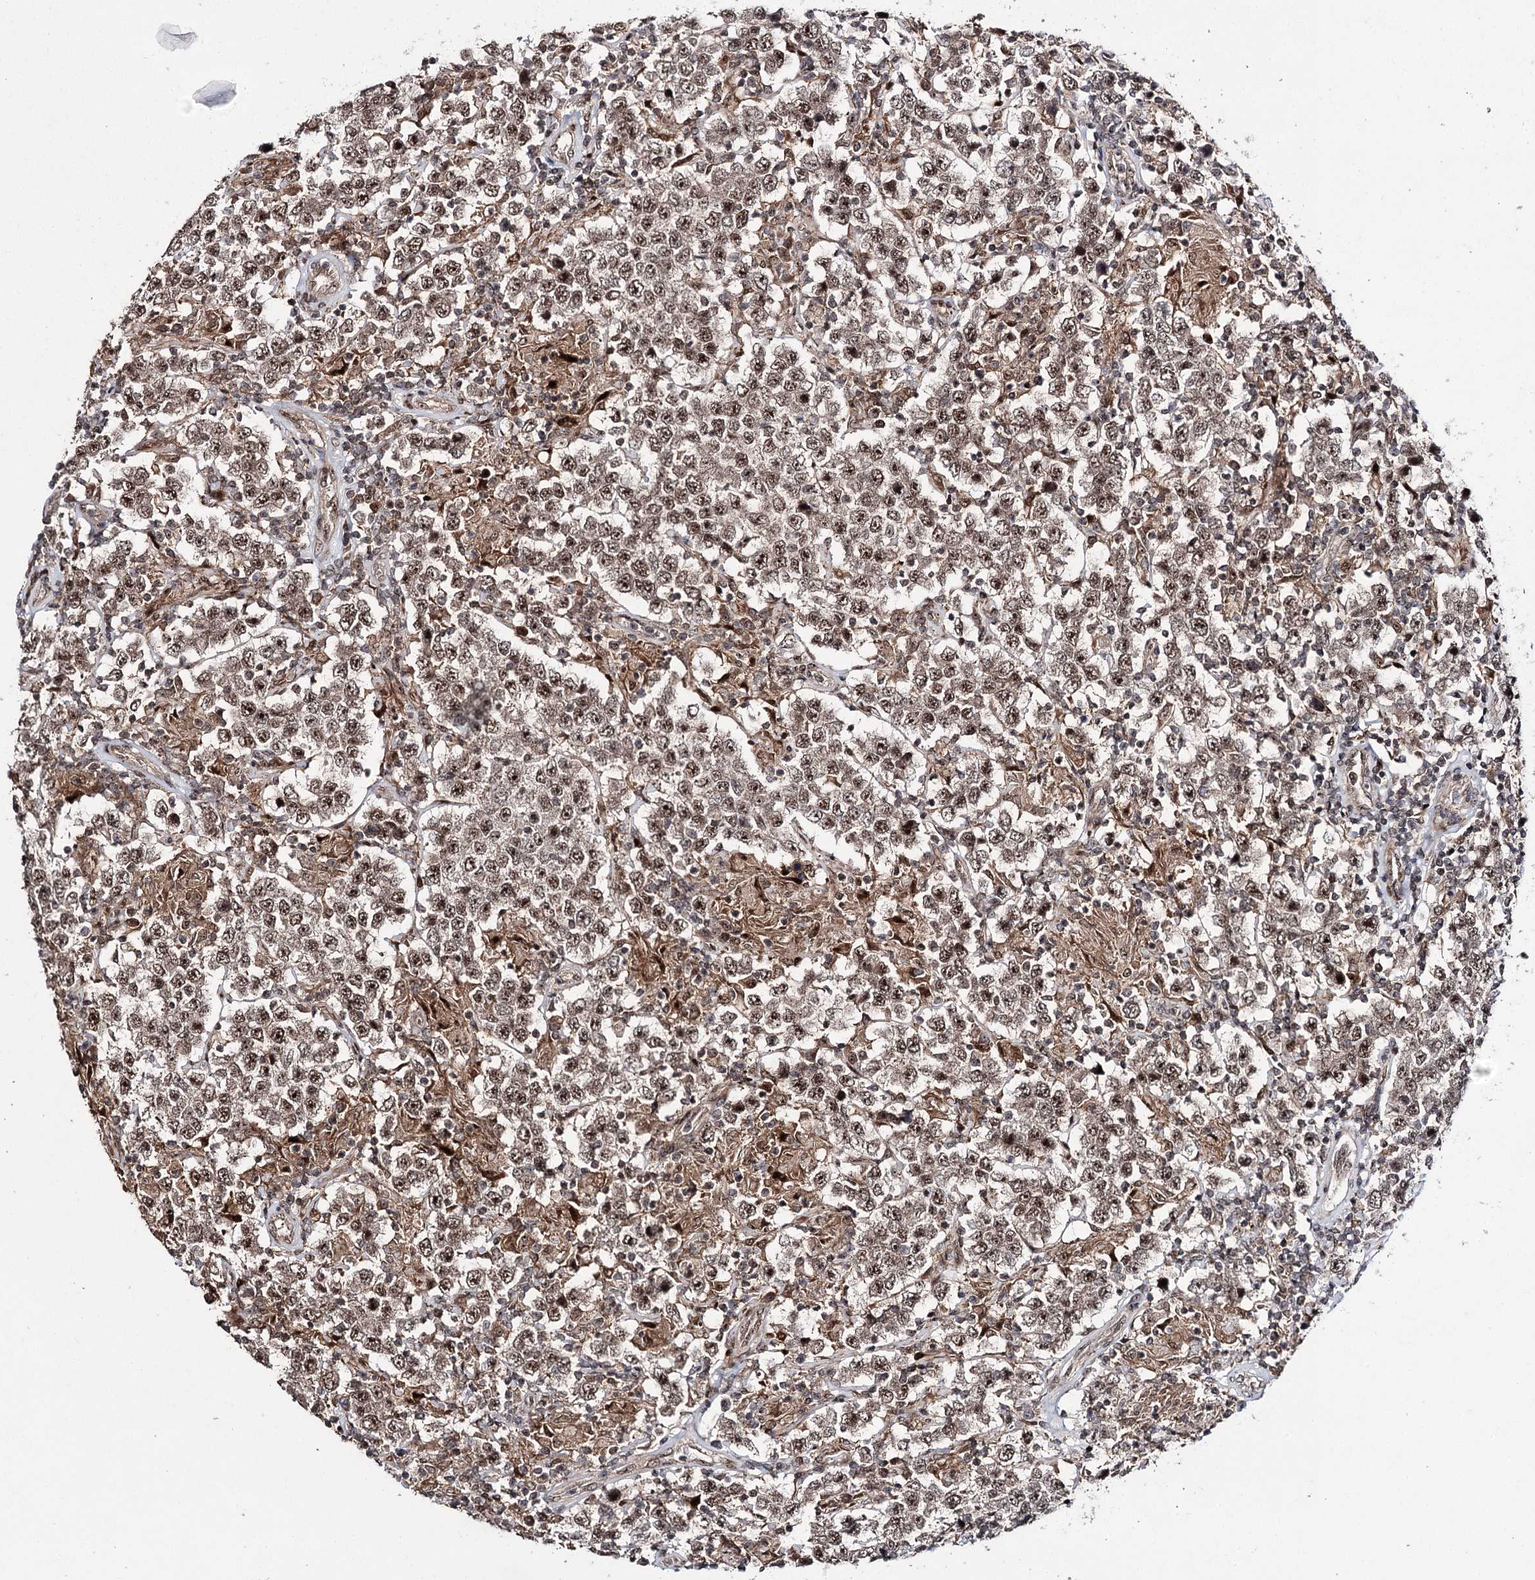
{"staining": {"intensity": "moderate", "quantity": ">75%", "location": "nuclear"}, "tissue": "testis cancer", "cell_type": "Tumor cells", "image_type": "cancer", "snomed": [{"axis": "morphology", "description": "Normal tissue, NOS"}, {"axis": "morphology", "description": "Urothelial carcinoma, High grade"}, {"axis": "morphology", "description": "Seminoma, NOS"}, {"axis": "morphology", "description": "Carcinoma, Embryonal, NOS"}, {"axis": "topography", "description": "Urinary bladder"}, {"axis": "topography", "description": "Testis"}], "caption": "This image demonstrates testis cancer (embryonal carcinoma) stained with immunohistochemistry (IHC) to label a protein in brown. The nuclear of tumor cells show moderate positivity for the protein. Nuclei are counter-stained blue.", "gene": "MKNK2", "patient": {"sex": "male", "age": 41}}